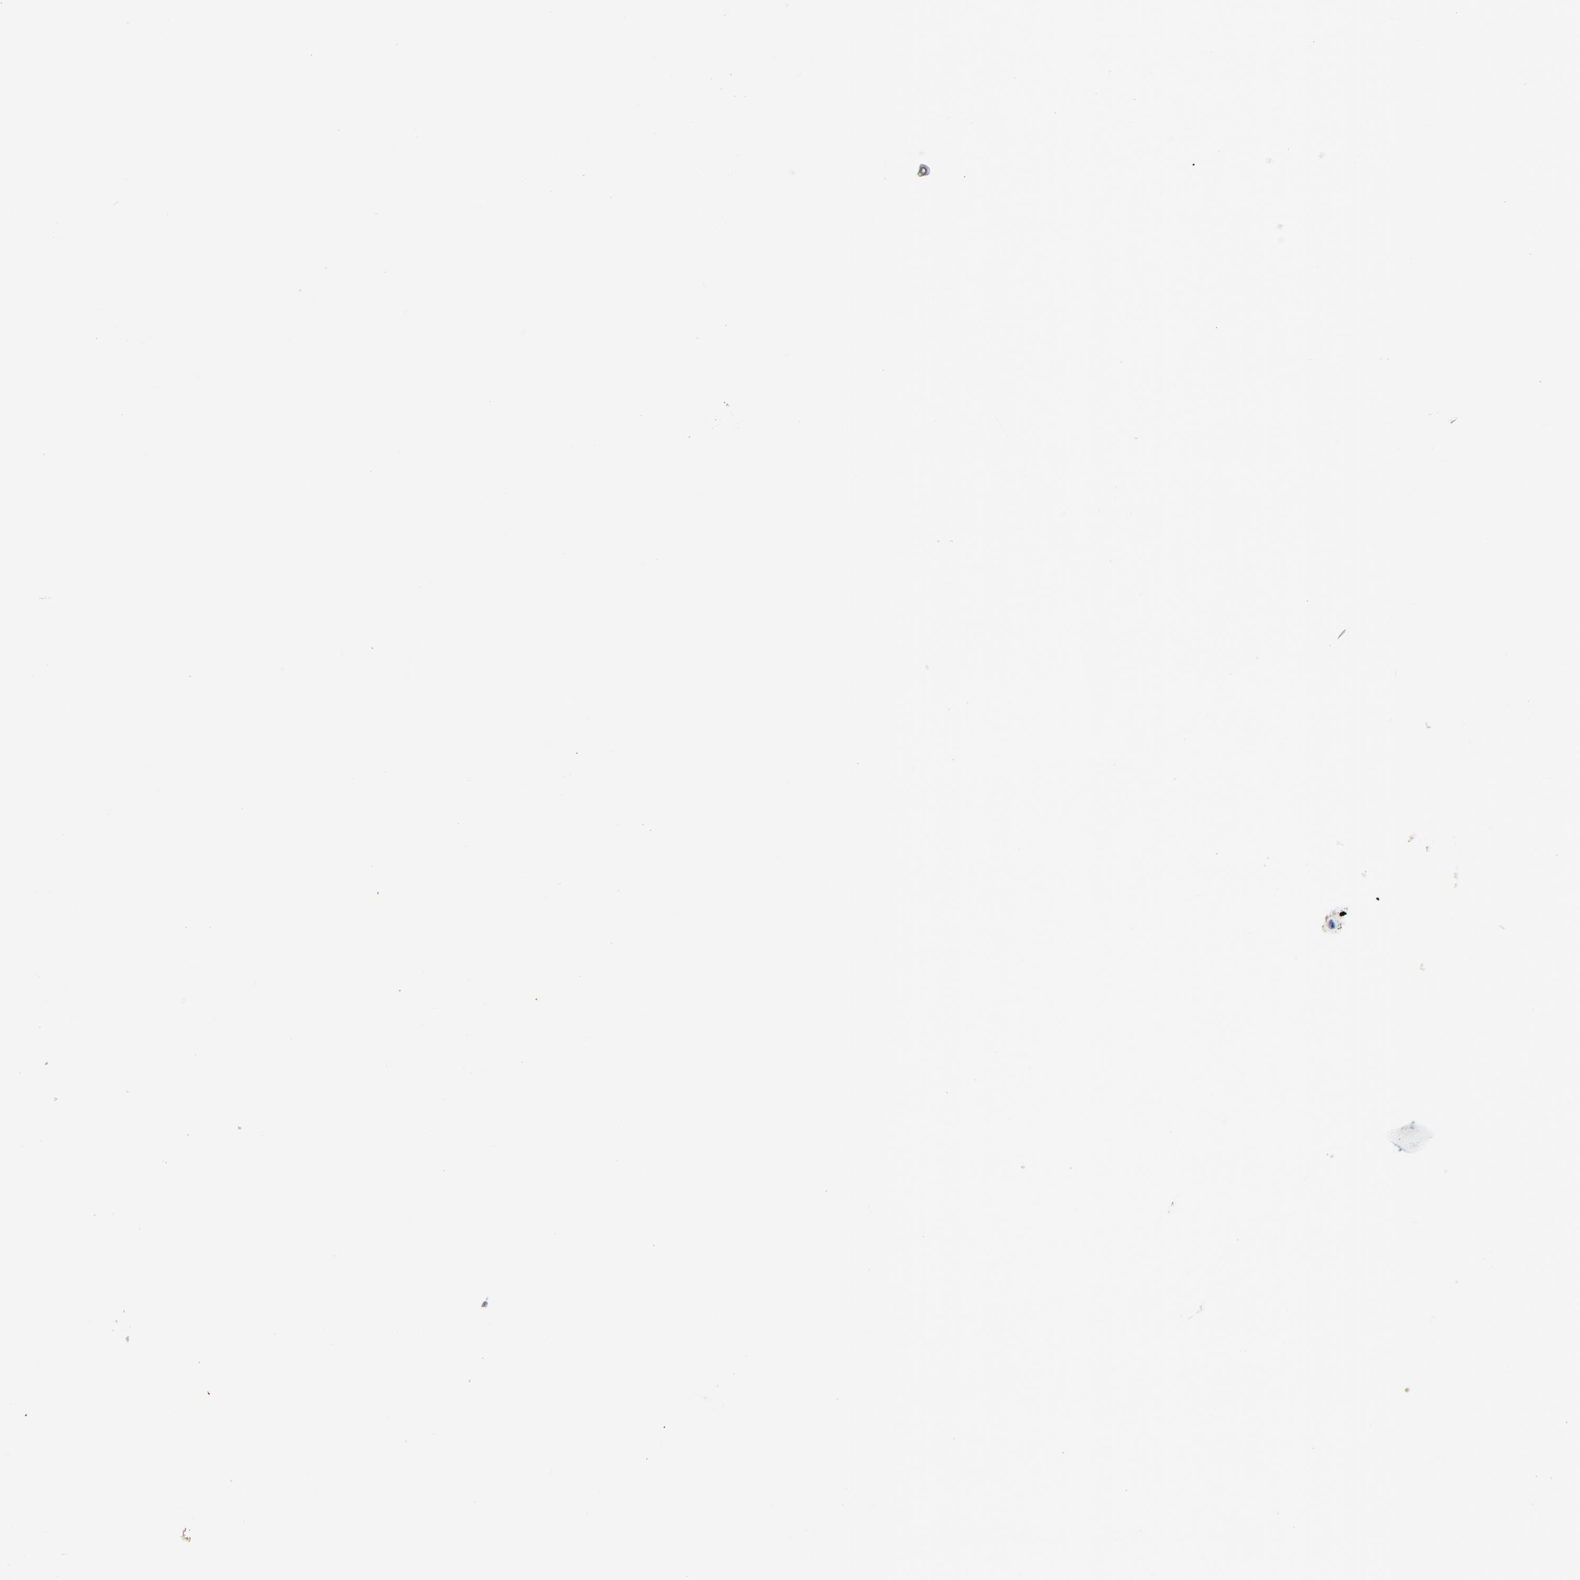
{"staining": {"intensity": "negative", "quantity": "none", "location": "none"}, "tissue": "testis cancer", "cell_type": "Tumor cells", "image_type": "cancer", "snomed": [{"axis": "morphology", "description": "Seminoma, NOS"}, {"axis": "topography", "description": "Testis"}], "caption": "High power microscopy image of an immunohistochemistry (IHC) image of testis cancer (seminoma), revealing no significant staining in tumor cells.", "gene": "LNX1", "patient": {"sex": "male", "age": 36}}